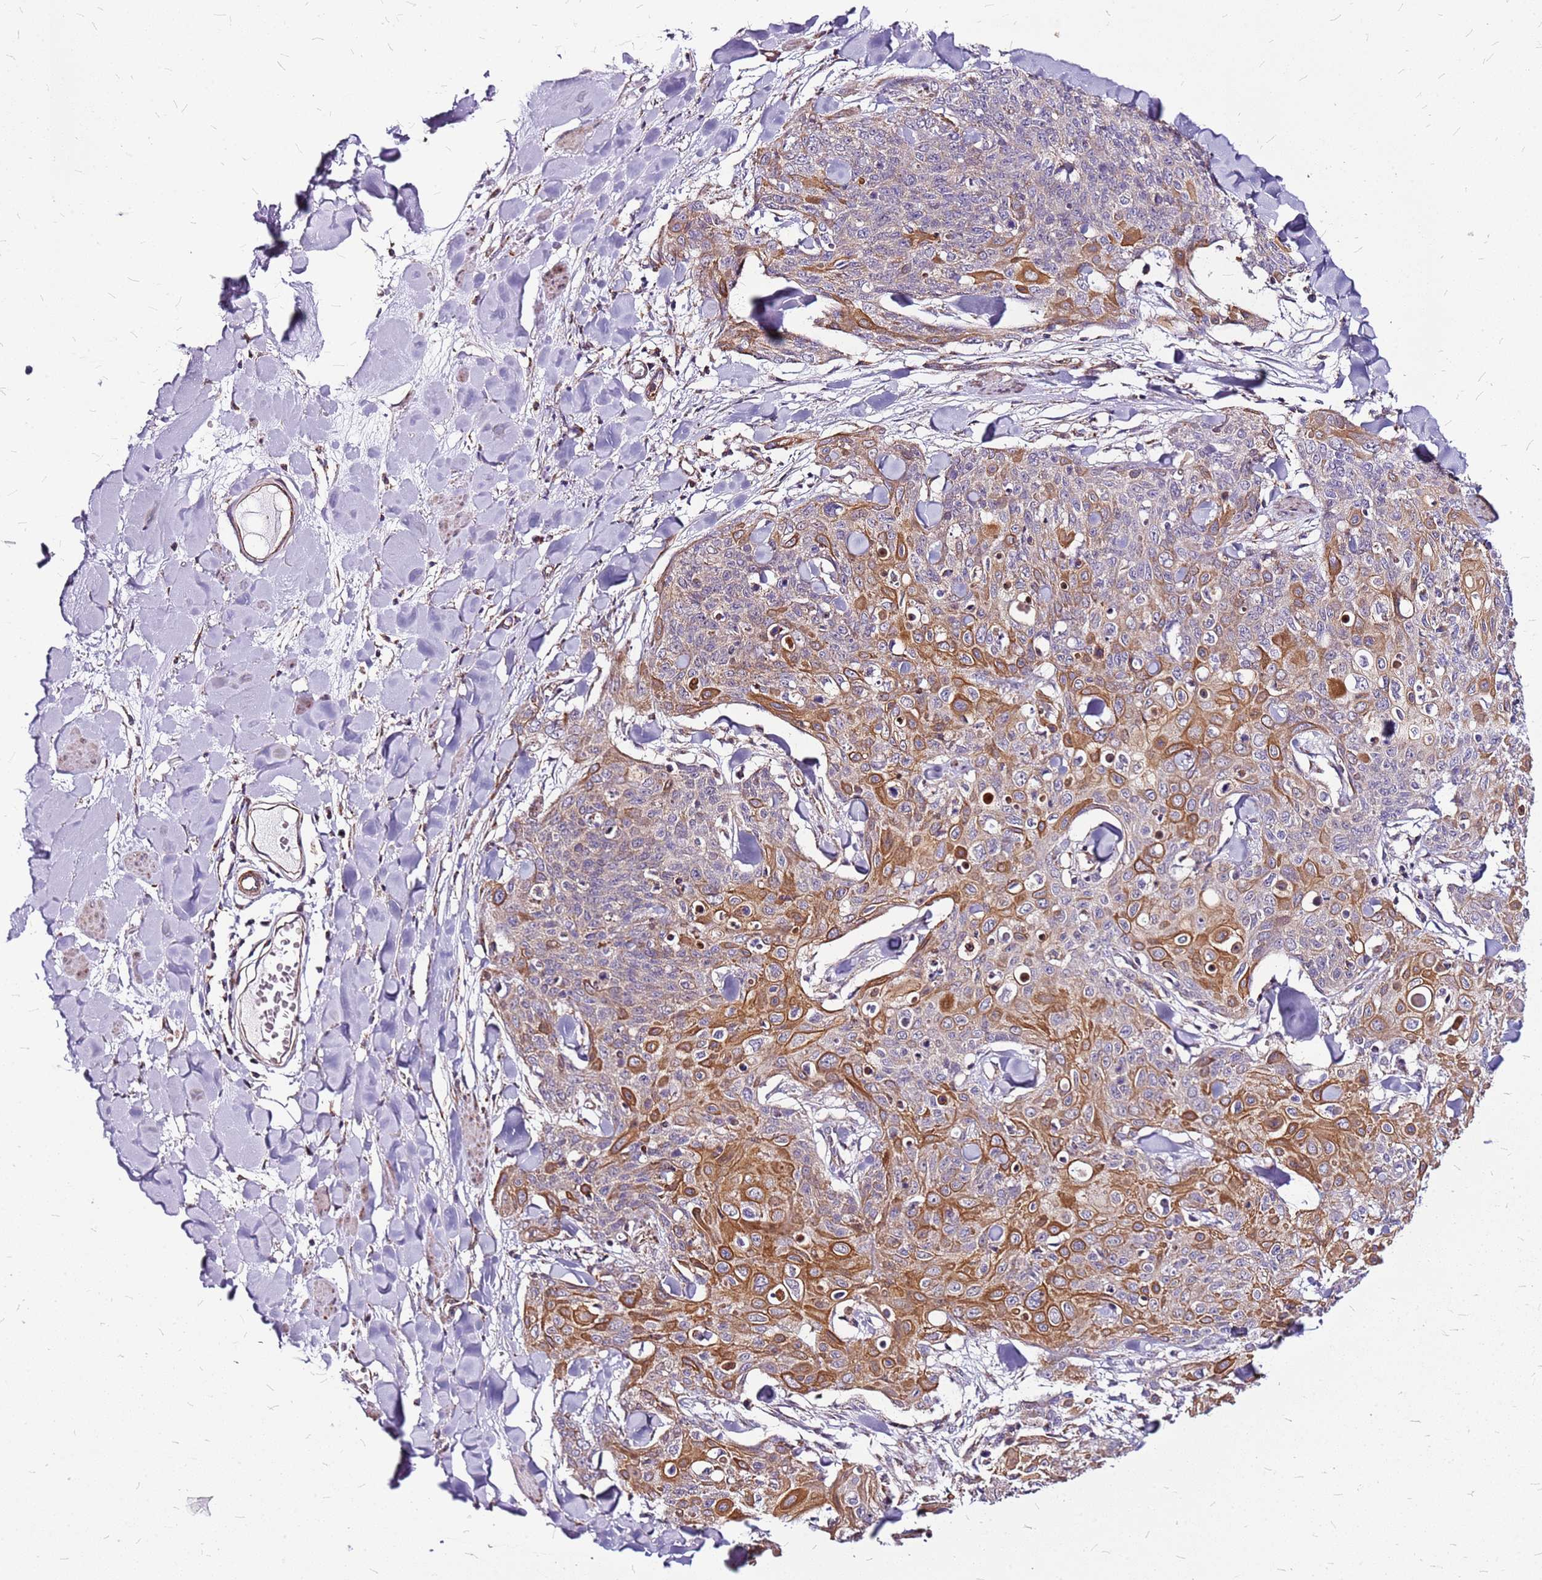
{"staining": {"intensity": "moderate", "quantity": "25%-75%", "location": "cytoplasmic/membranous"}, "tissue": "skin cancer", "cell_type": "Tumor cells", "image_type": "cancer", "snomed": [{"axis": "morphology", "description": "Squamous cell carcinoma, NOS"}, {"axis": "topography", "description": "Skin"}, {"axis": "topography", "description": "Vulva"}], "caption": "A brown stain highlights moderate cytoplasmic/membranous positivity of a protein in skin cancer (squamous cell carcinoma) tumor cells. (DAB (3,3'-diaminobenzidine) IHC with brightfield microscopy, high magnification).", "gene": "OR51T1", "patient": {"sex": "female", "age": 85}}